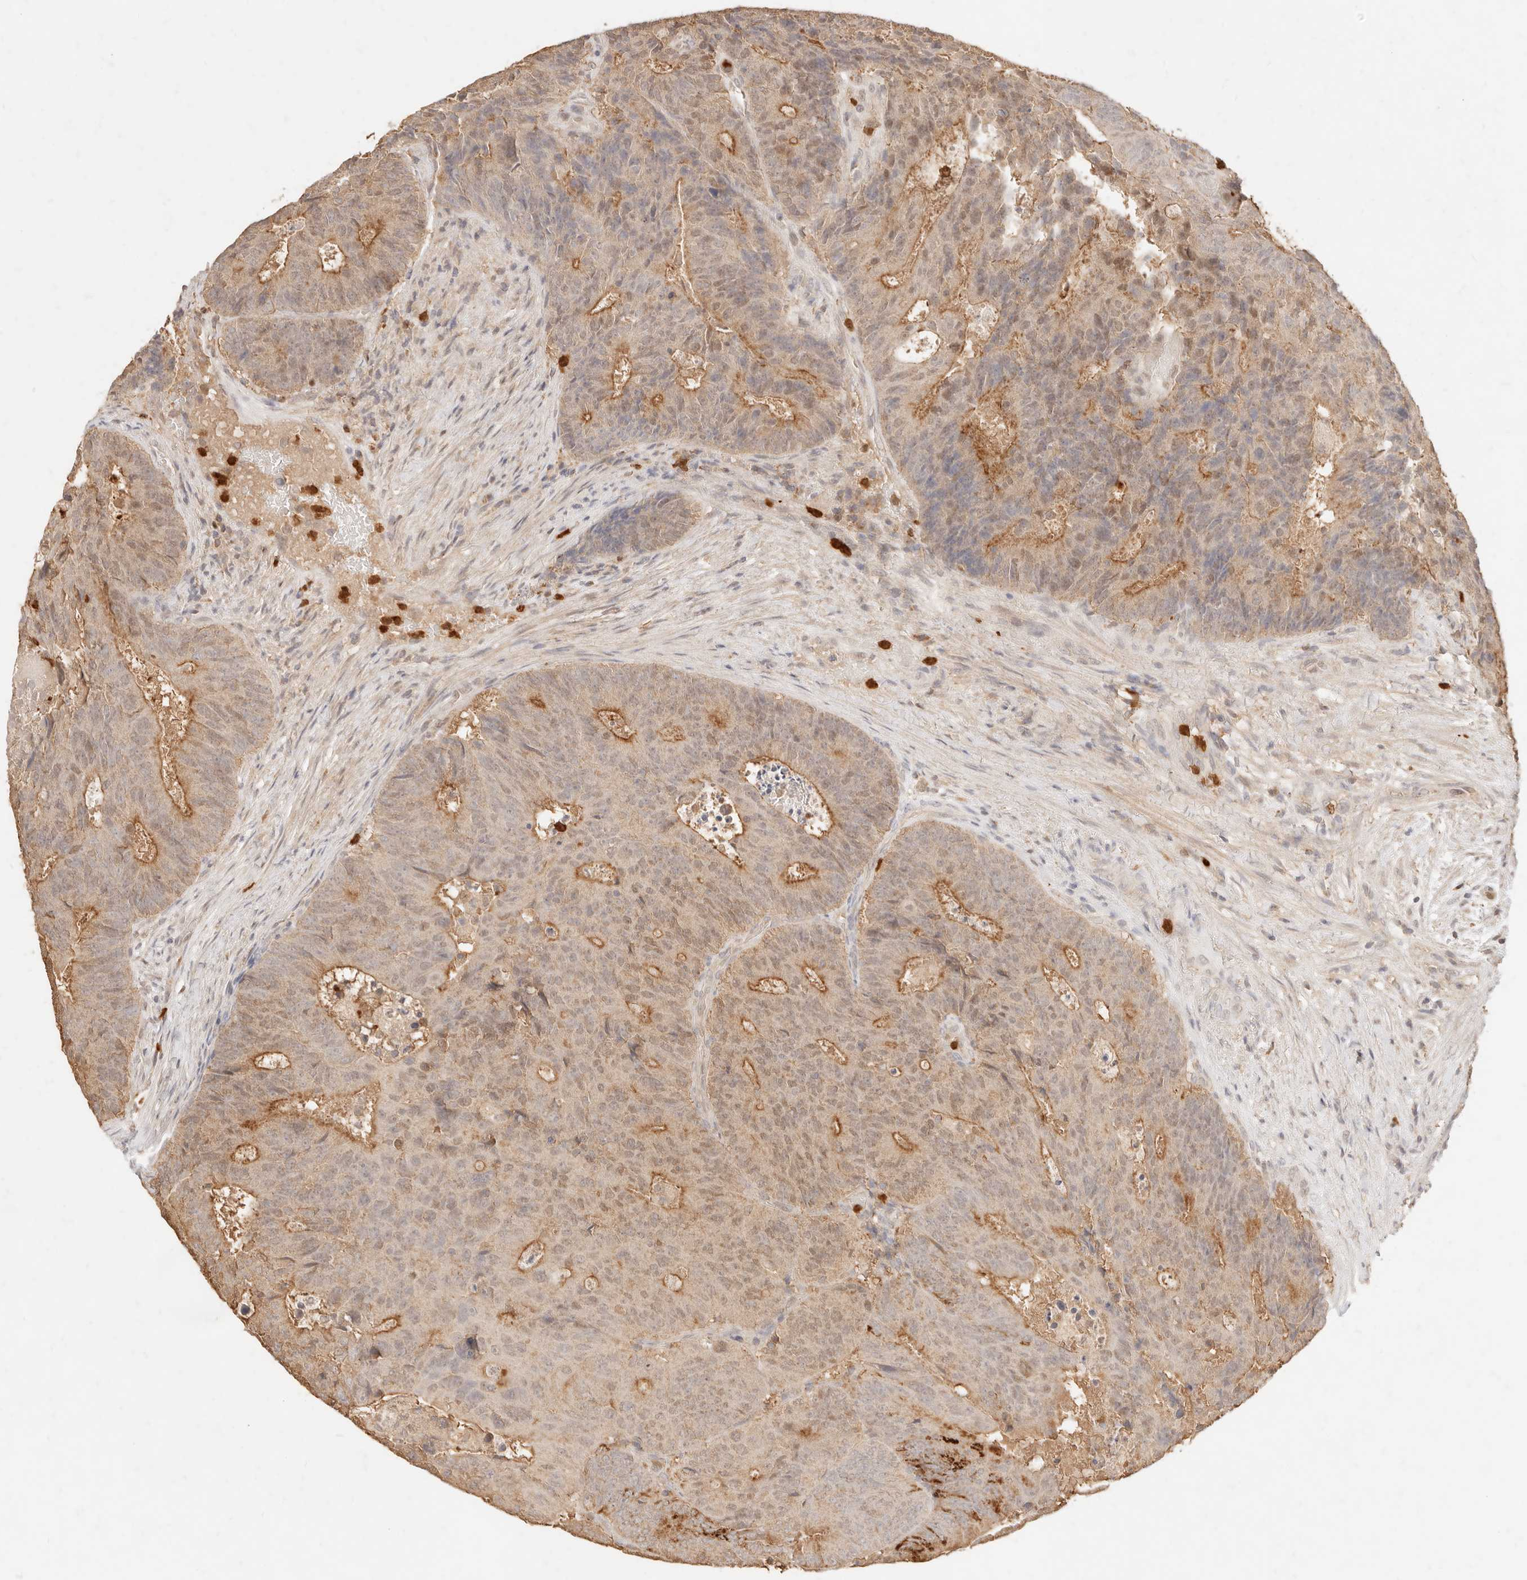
{"staining": {"intensity": "moderate", "quantity": "25%-75%", "location": "cytoplasmic/membranous,nuclear"}, "tissue": "colorectal cancer", "cell_type": "Tumor cells", "image_type": "cancer", "snomed": [{"axis": "morphology", "description": "Adenocarcinoma, NOS"}, {"axis": "topography", "description": "Colon"}], "caption": "Protein analysis of colorectal adenocarcinoma tissue displays moderate cytoplasmic/membranous and nuclear expression in about 25%-75% of tumor cells.", "gene": "TMTC2", "patient": {"sex": "male", "age": 87}}